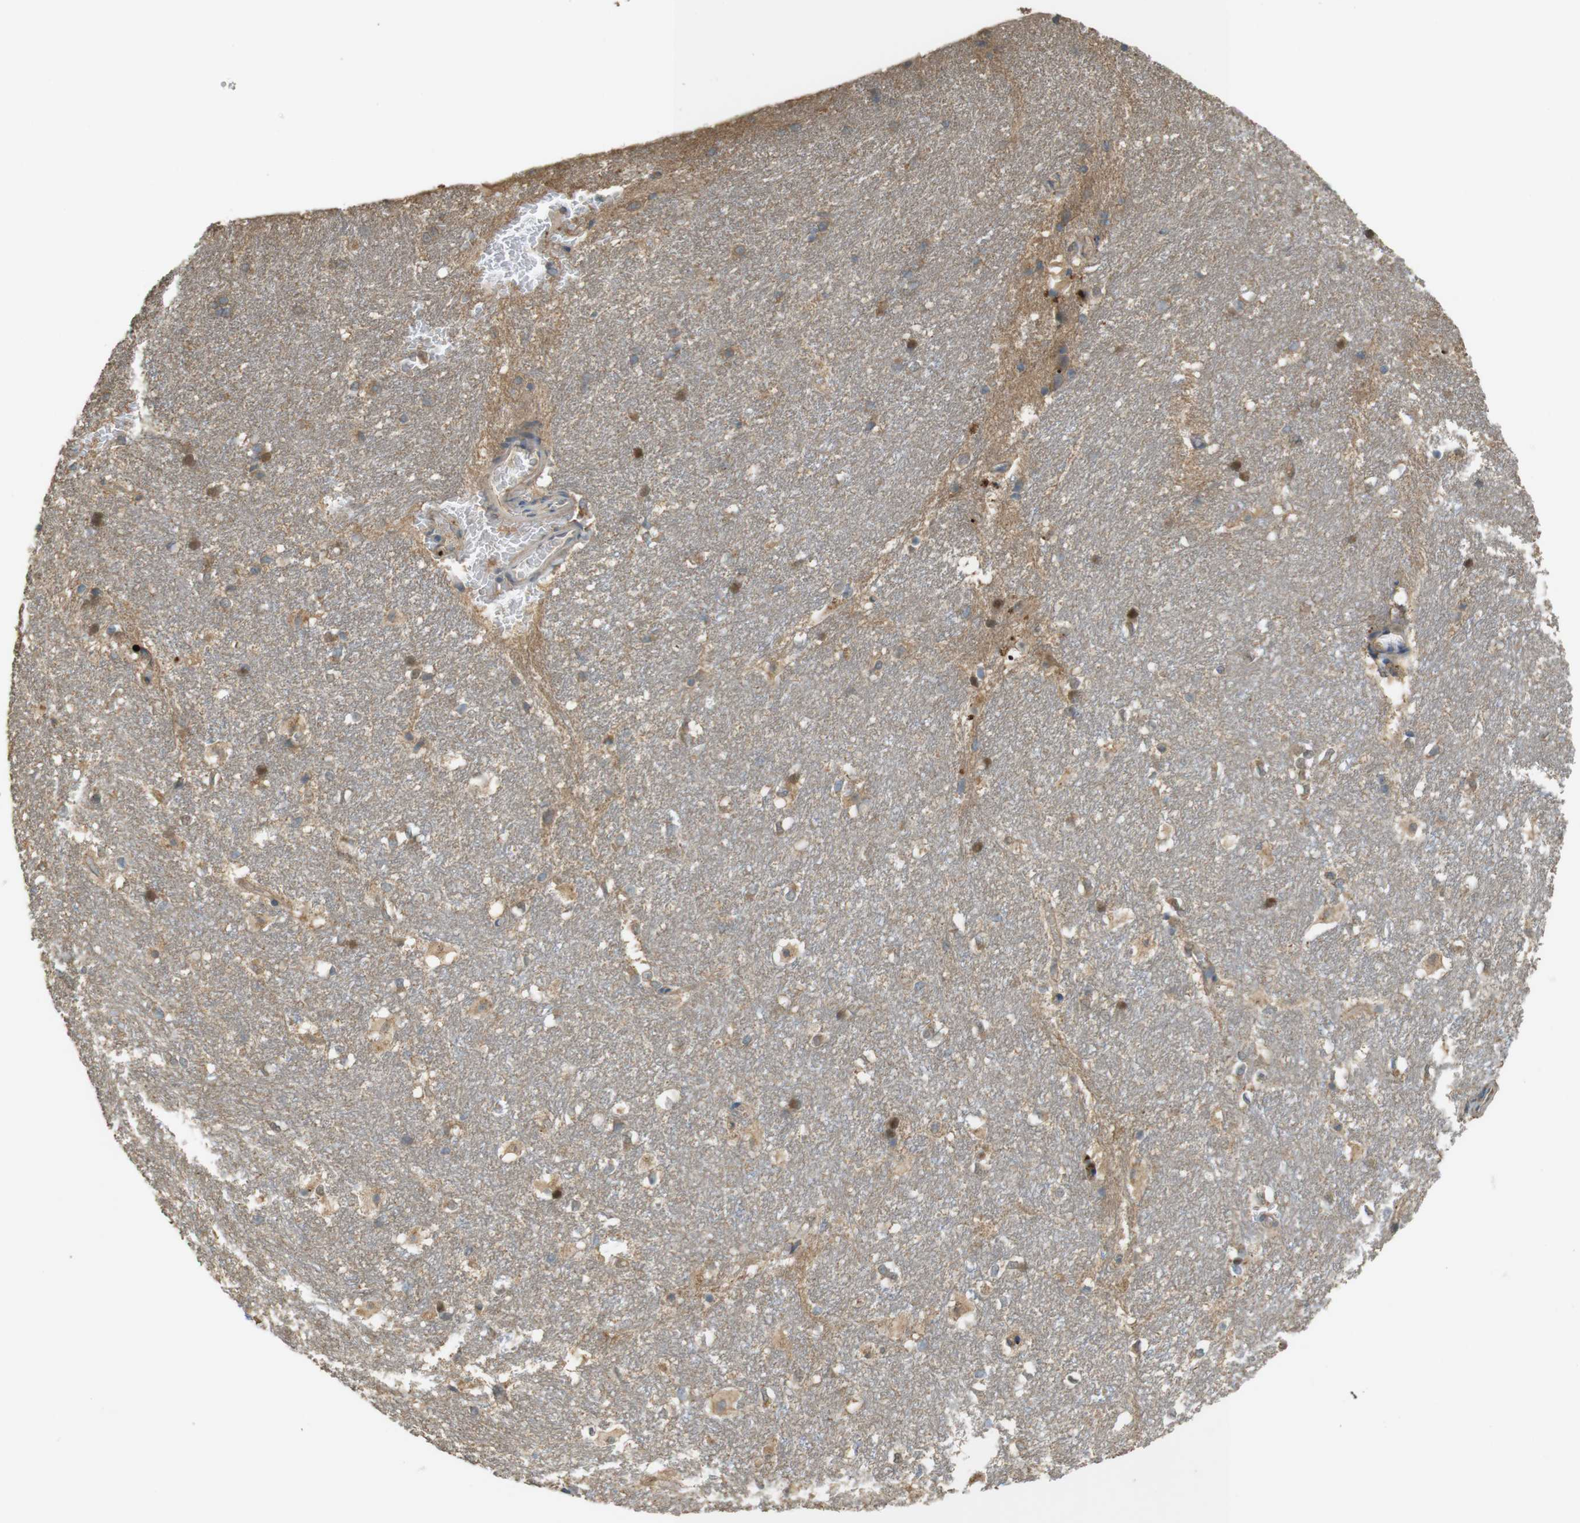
{"staining": {"intensity": "moderate", "quantity": "<25%", "location": "cytoplasmic/membranous"}, "tissue": "hippocampus", "cell_type": "Glial cells", "image_type": "normal", "snomed": [{"axis": "morphology", "description": "Normal tissue, NOS"}, {"axis": "topography", "description": "Hippocampus"}], "caption": "Protein staining demonstrates moderate cytoplasmic/membranous expression in approximately <25% of glial cells in unremarkable hippocampus.", "gene": "ZDHHC20", "patient": {"sex": "female", "age": 19}}